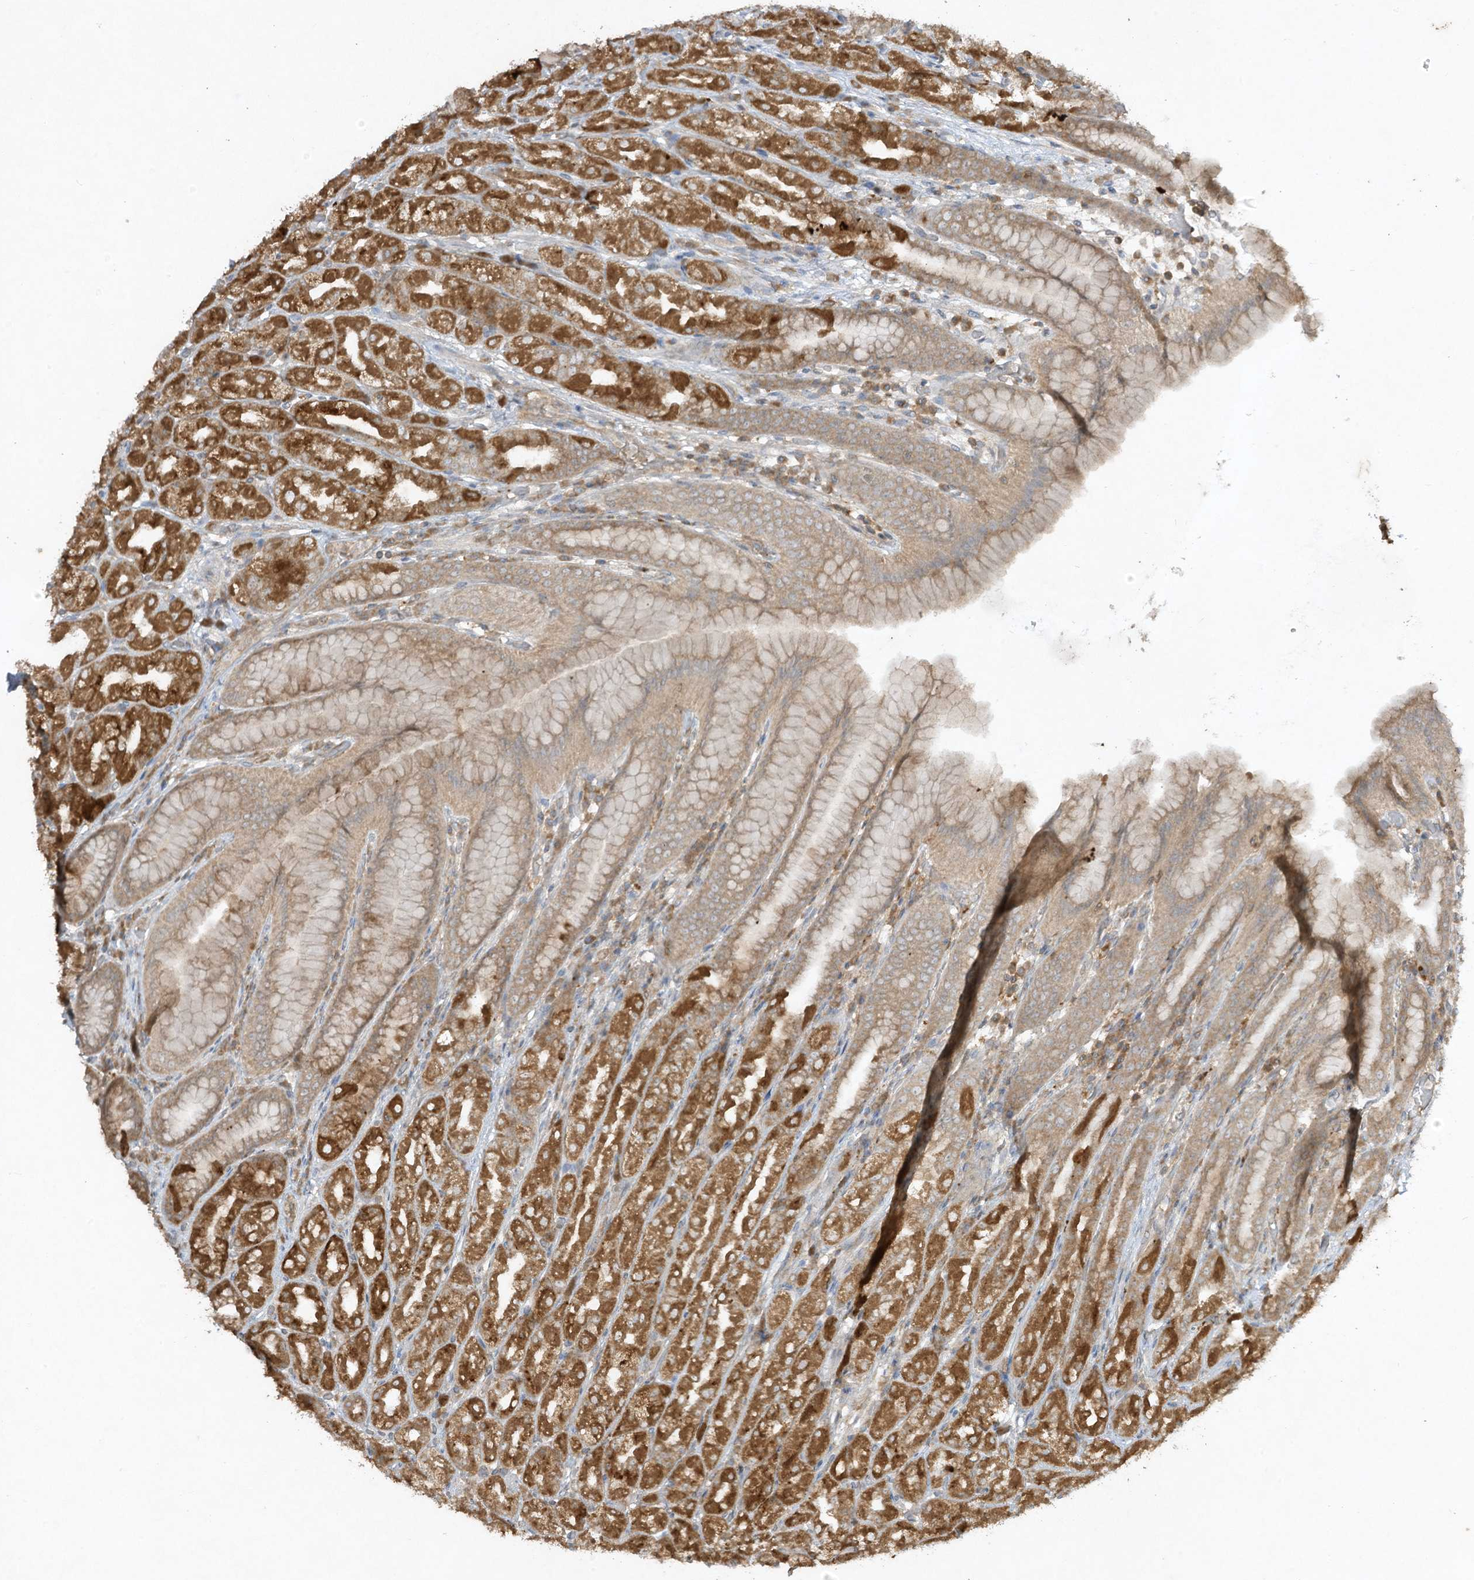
{"staining": {"intensity": "strong", "quantity": "25%-75%", "location": "cytoplasmic/membranous"}, "tissue": "stomach", "cell_type": "Glandular cells", "image_type": "normal", "snomed": [{"axis": "morphology", "description": "Normal tissue, NOS"}, {"axis": "topography", "description": "Stomach, upper"}], "caption": "DAB immunohistochemical staining of benign human stomach demonstrates strong cytoplasmic/membranous protein expression in approximately 25%-75% of glandular cells.", "gene": "LDAH", "patient": {"sex": "male", "age": 68}}